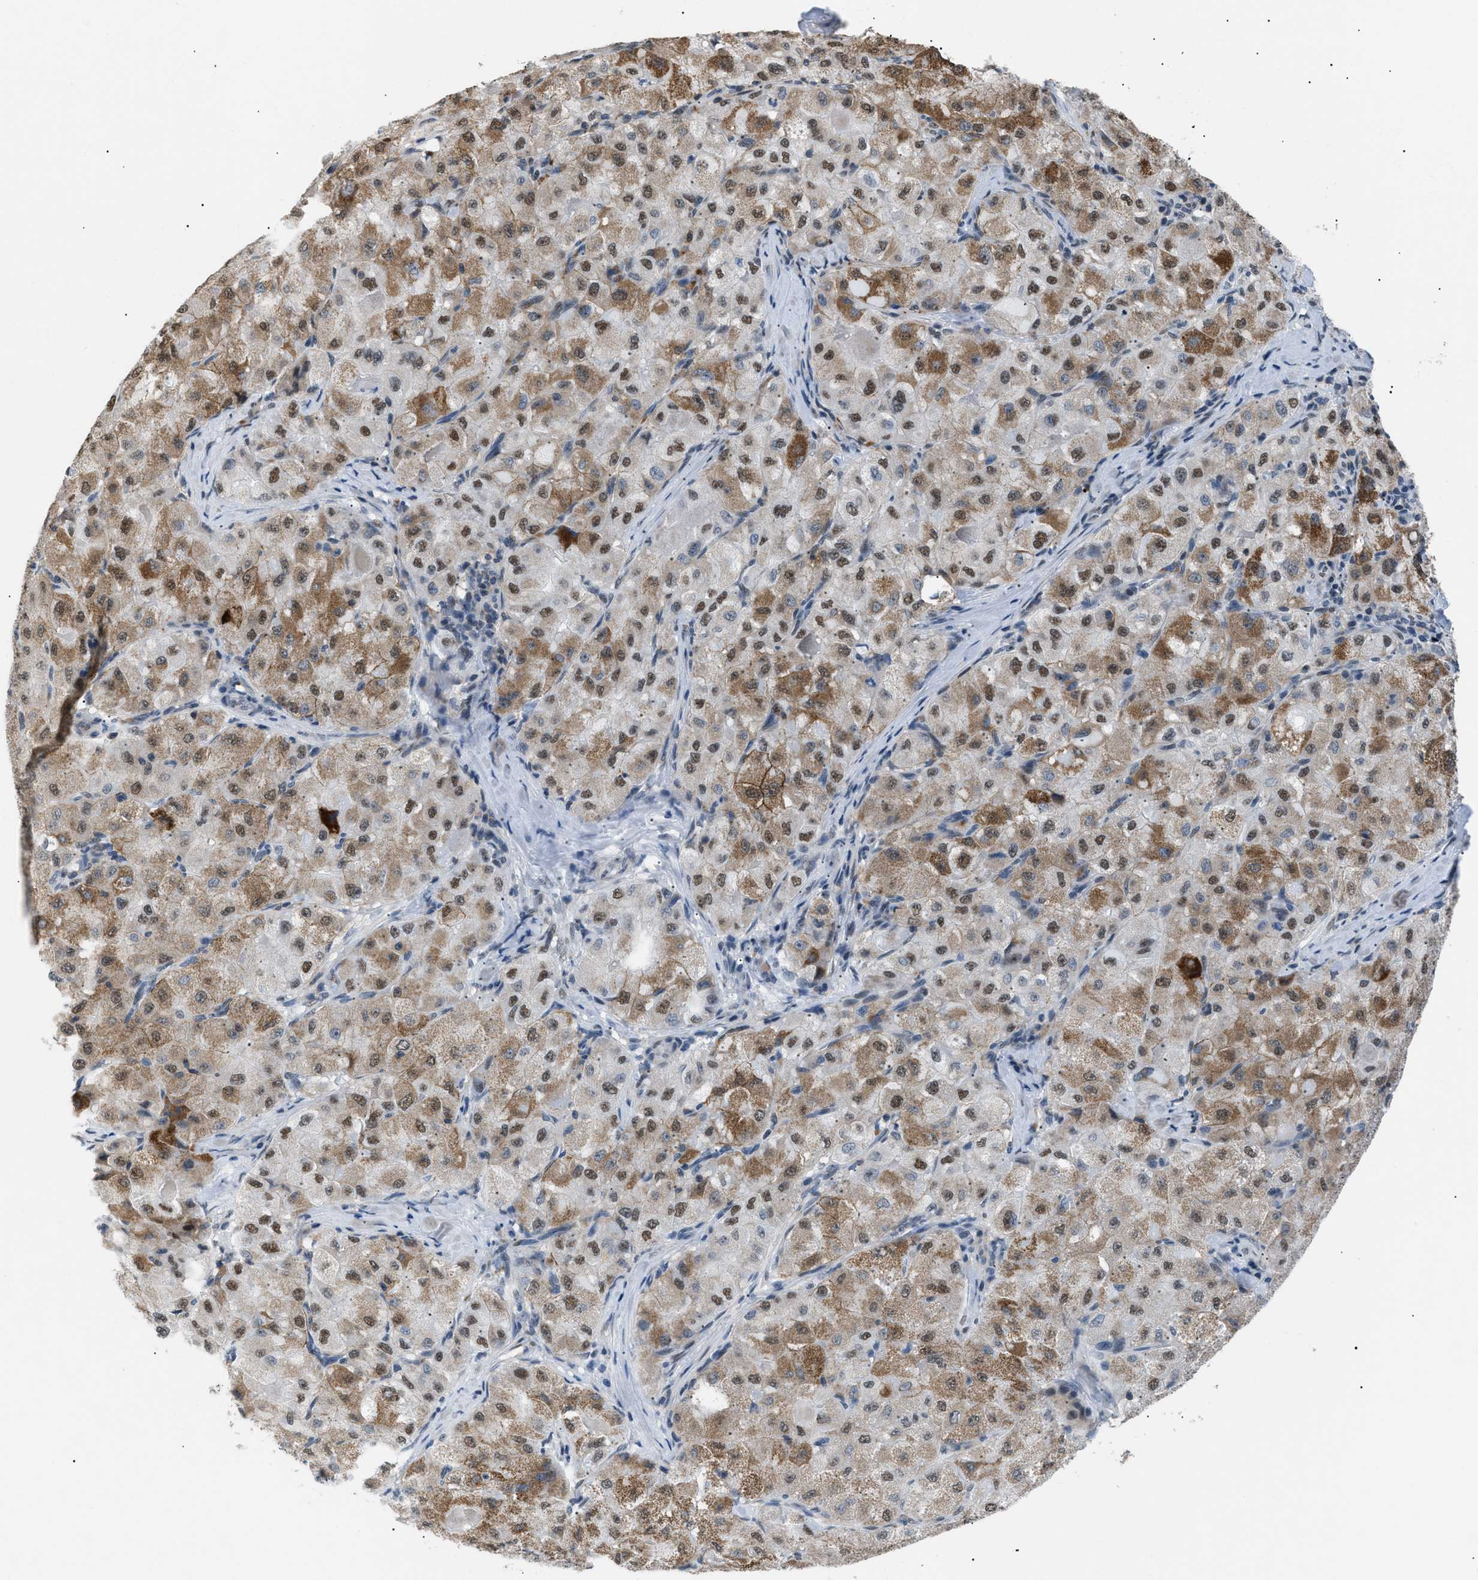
{"staining": {"intensity": "moderate", "quantity": ">75%", "location": "cytoplasmic/membranous,nuclear"}, "tissue": "liver cancer", "cell_type": "Tumor cells", "image_type": "cancer", "snomed": [{"axis": "morphology", "description": "Carcinoma, Hepatocellular, NOS"}, {"axis": "topography", "description": "Liver"}], "caption": "A micrograph of human liver cancer (hepatocellular carcinoma) stained for a protein demonstrates moderate cytoplasmic/membranous and nuclear brown staining in tumor cells.", "gene": "KCNC3", "patient": {"sex": "male", "age": 80}}